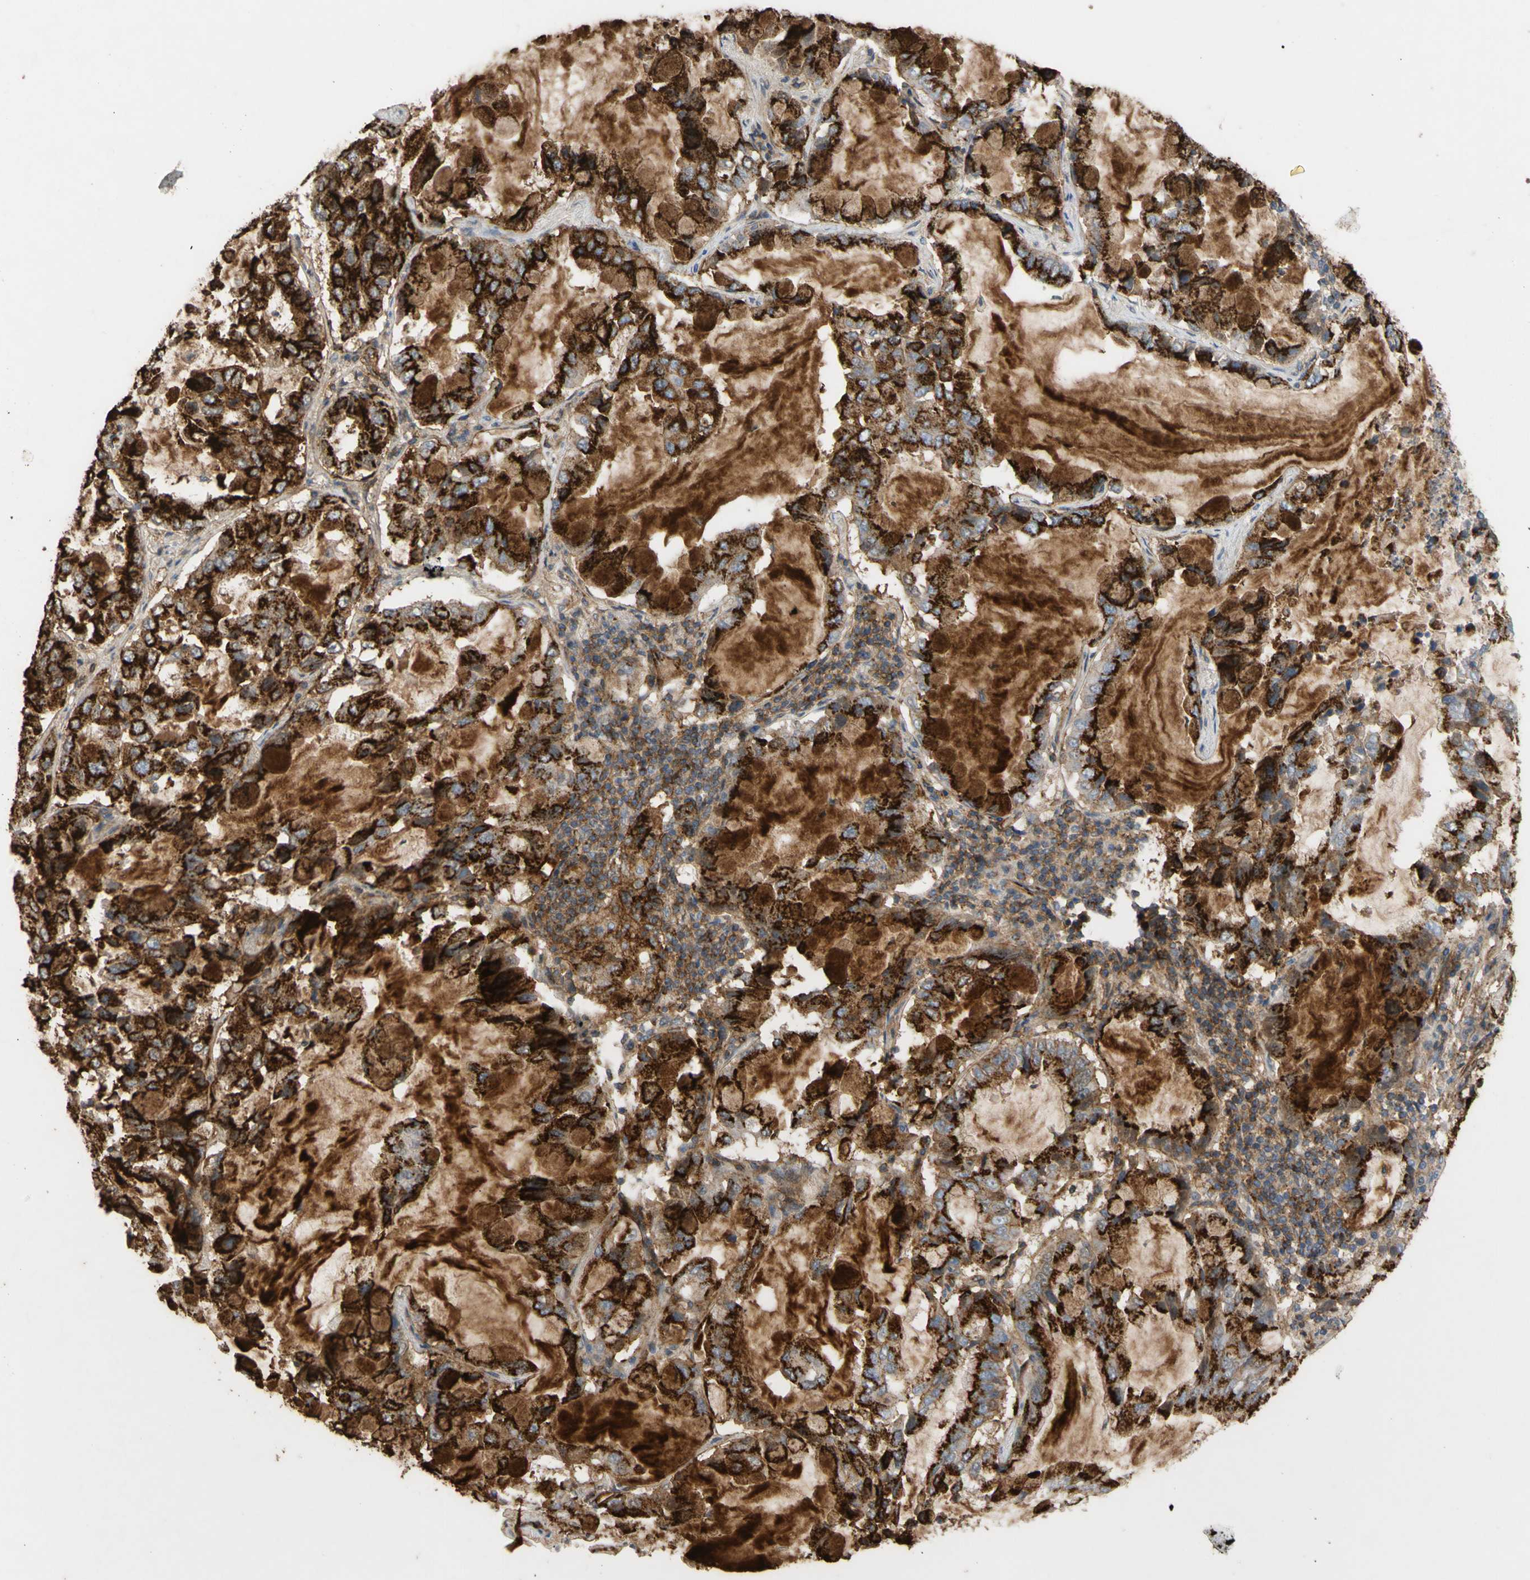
{"staining": {"intensity": "strong", "quantity": ">75%", "location": "cytoplasmic/membranous"}, "tissue": "lung cancer", "cell_type": "Tumor cells", "image_type": "cancer", "snomed": [{"axis": "morphology", "description": "Adenocarcinoma, NOS"}, {"axis": "topography", "description": "Lung"}], "caption": "Lung cancer (adenocarcinoma) tissue demonstrates strong cytoplasmic/membranous positivity in approximately >75% of tumor cells, visualized by immunohistochemistry.", "gene": "ATP2A3", "patient": {"sex": "male", "age": 64}}